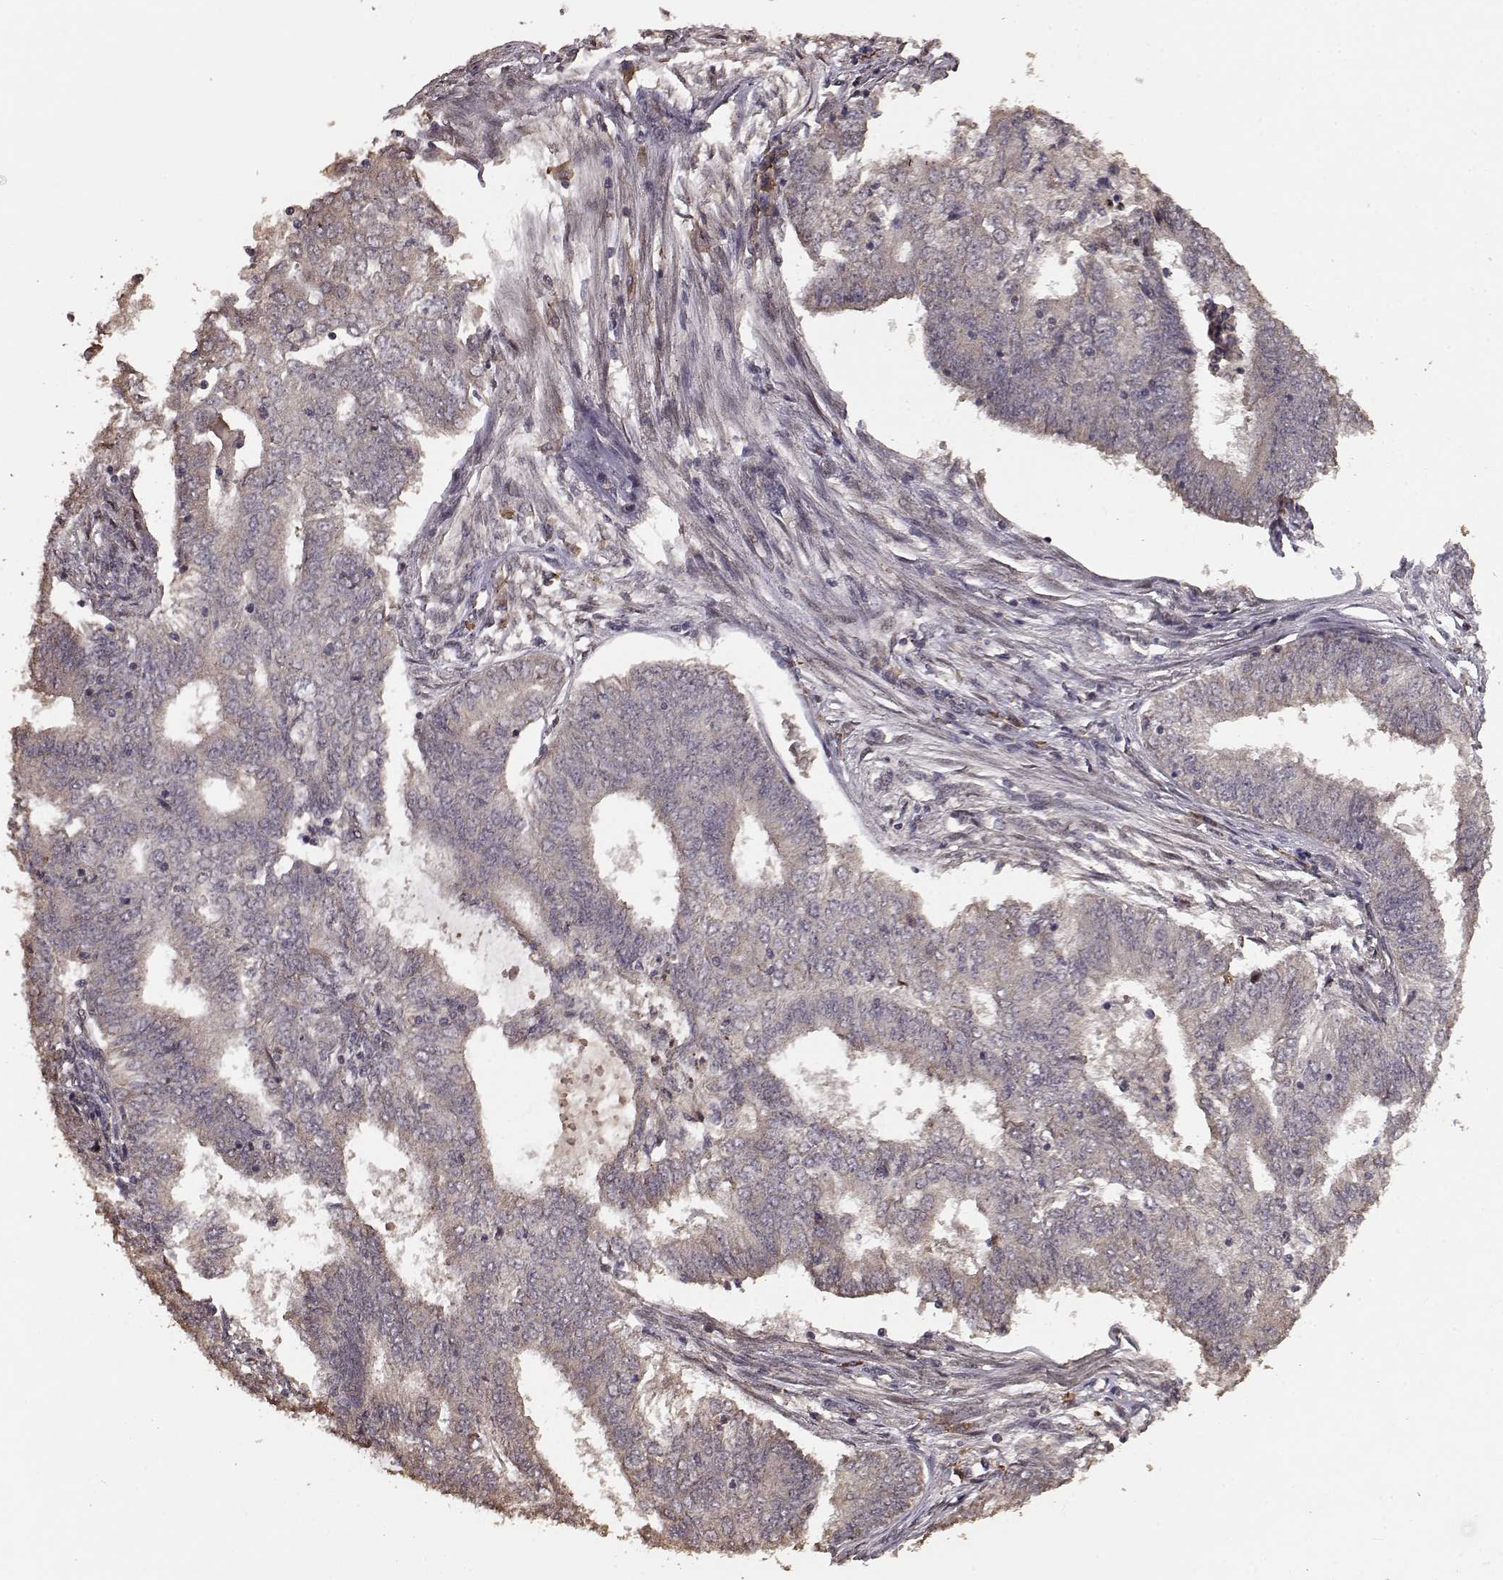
{"staining": {"intensity": "weak", "quantity": ">75%", "location": "cytoplasmic/membranous"}, "tissue": "endometrial cancer", "cell_type": "Tumor cells", "image_type": "cancer", "snomed": [{"axis": "morphology", "description": "Adenocarcinoma, NOS"}, {"axis": "topography", "description": "Endometrium"}], "caption": "High-magnification brightfield microscopy of endometrial adenocarcinoma stained with DAB (3,3'-diaminobenzidine) (brown) and counterstained with hematoxylin (blue). tumor cells exhibit weak cytoplasmic/membranous staining is seen in about>75% of cells. The staining is performed using DAB brown chromogen to label protein expression. The nuclei are counter-stained blue using hematoxylin.", "gene": "USP15", "patient": {"sex": "female", "age": 62}}